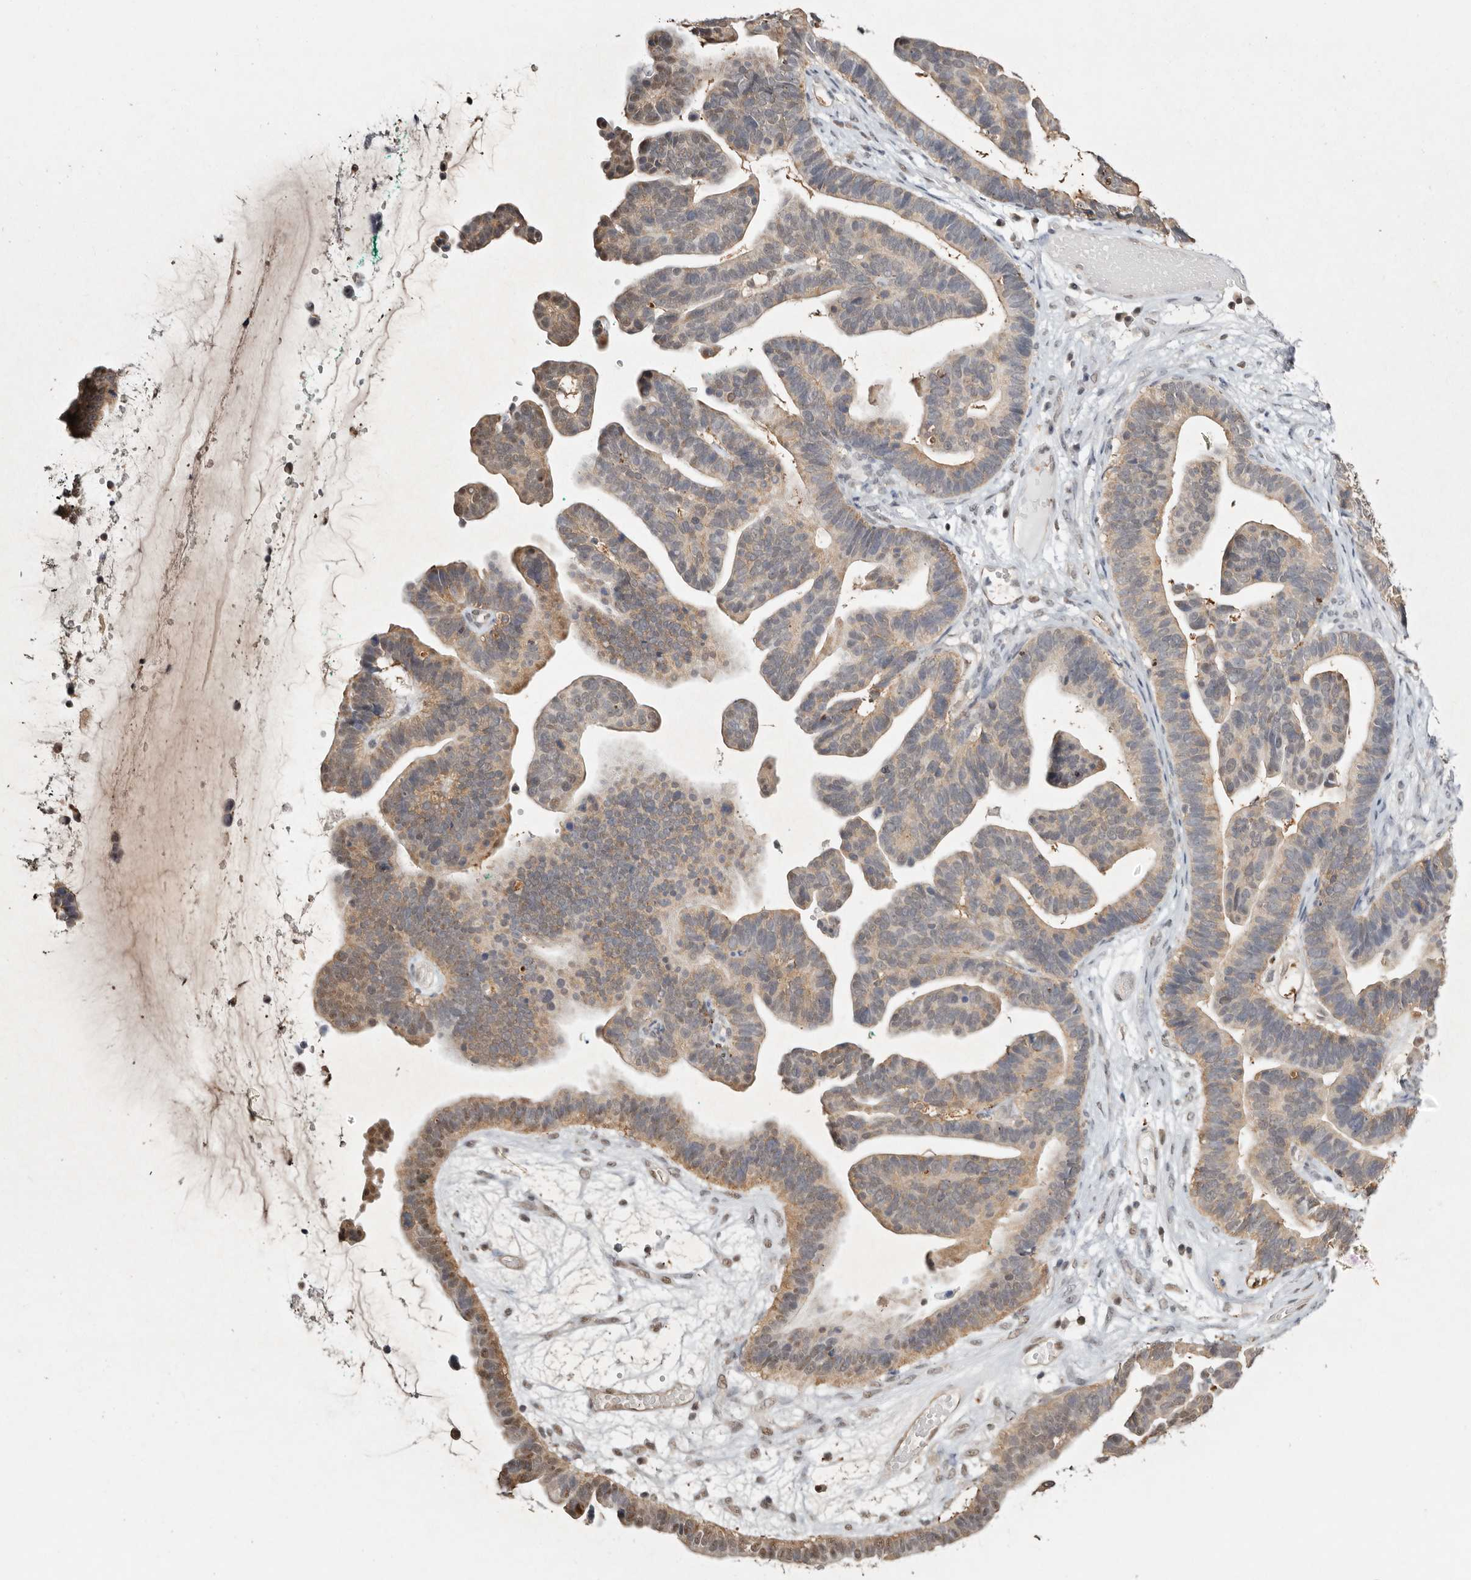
{"staining": {"intensity": "weak", "quantity": "25%-75%", "location": "cytoplasmic/membranous"}, "tissue": "ovarian cancer", "cell_type": "Tumor cells", "image_type": "cancer", "snomed": [{"axis": "morphology", "description": "Cystadenocarcinoma, serous, NOS"}, {"axis": "topography", "description": "Ovary"}], "caption": "IHC micrograph of neoplastic tissue: human ovarian cancer (serous cystadenocarcinoma) stained using IHC demonstrates low levels of weak protein expression localized specifically in the cytoplasmic/membranous of tumor cells, appearing as a cytoplasmic/membranous brown color.", "gene": "PSMA5", "patient": {"sex": "female", "age": 56}}